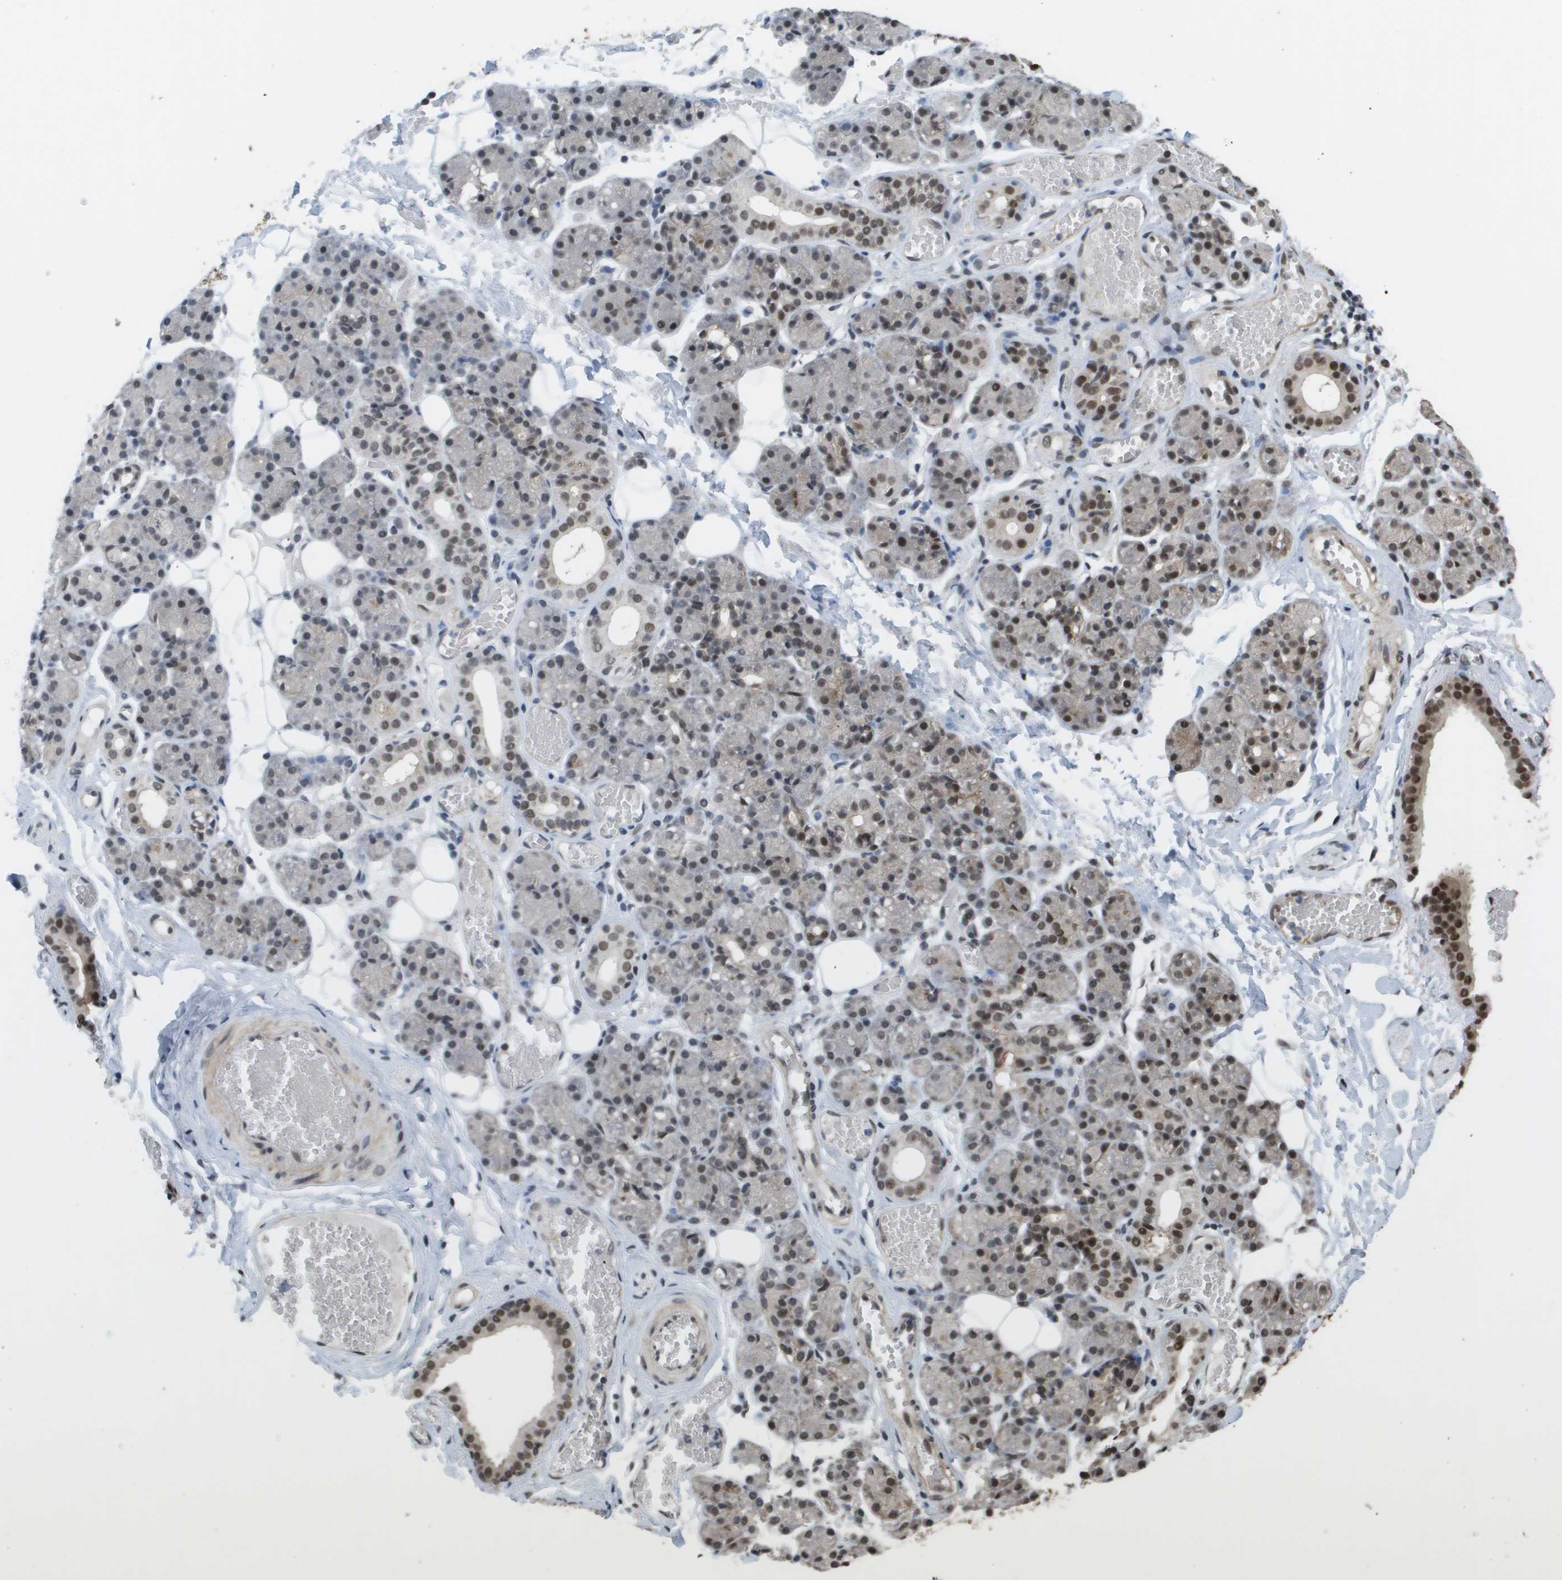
{"staining": {"intensity": "strong", "quantity": "25%-75%", "location": "nuclear"}, "tissue": "salivary gland", "cell_type": "Glandular cells", "image_type": "normal", "snomed": [{"axis": "morphology", "description": "Normal tissue, NOS"}, {"axis": "topography", "description": "Salivary gland"}], "caption": "A high-resolution histopathology image shows immunohistochemistry staining of benign salivary gland, which displays strong nuclear positivity in approximately 25%-75% of glandular cells.", "gene": "CDT1", "patient": {"sex": "male", "age": 63}}